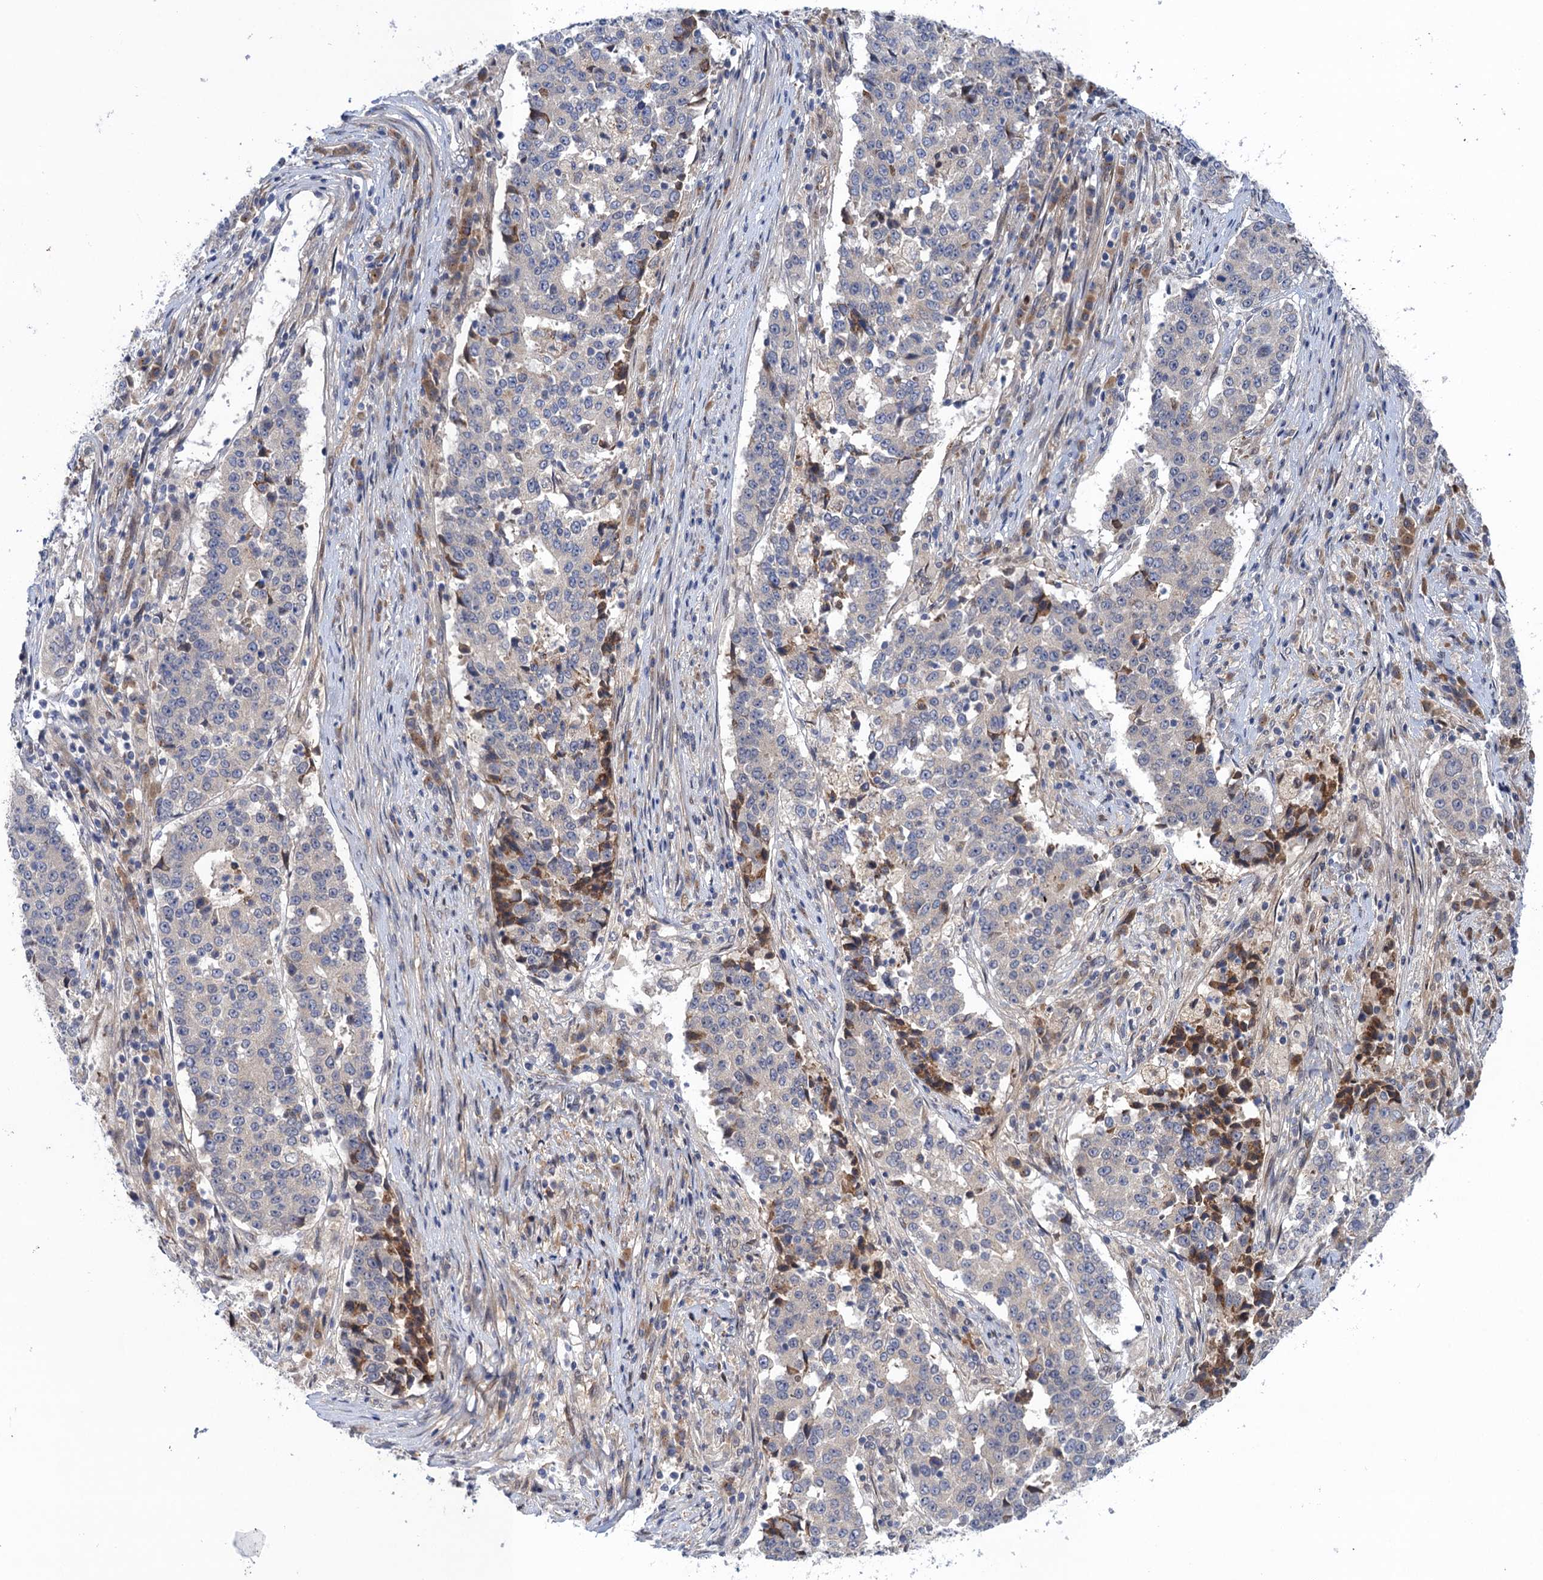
{"staining": {"intensity": "negative", "quantity": "none", "location": "none"}, "tissue": "stomach cancer", "cell_type": "Tumor cells", "image_type": "cancer", "snomed": [{"axis": "morphology", "description": "Adenocarcinoma, NOS"}, {"axis": "topography", "description": "Stomach"}], "caption": "There is no significant staining in tumor cells of stomach cancer (adenocarcinoma).", "gene": "NEK8", "patient": {"sex": "male", "age": 59}}